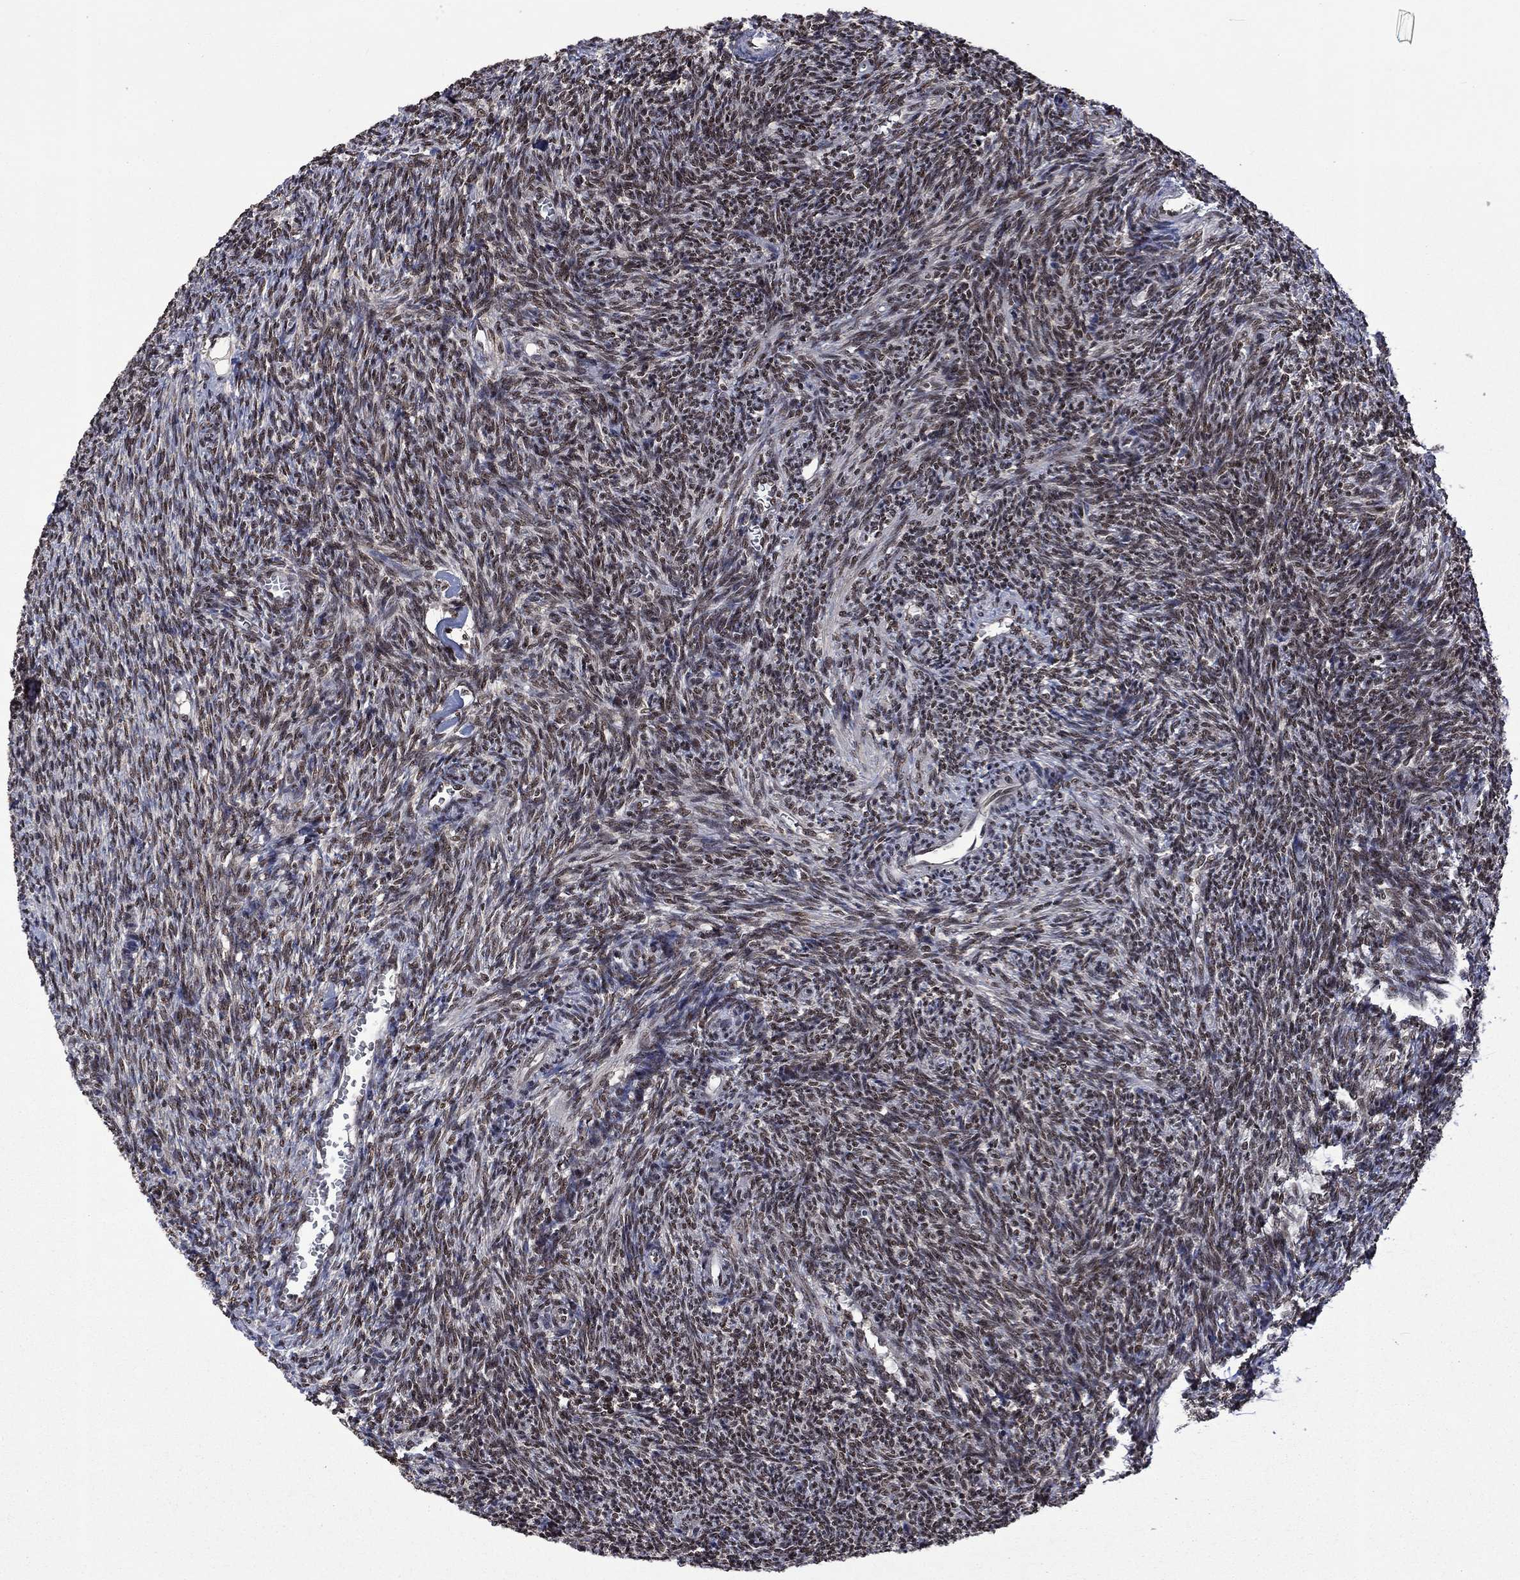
{"staining": {"intensity": "negative", "quantity": "none", "location": "none"}, "tissue": "ovary", "cell_type": "Follicle cells", "image_type": "normal", "snomed": [{"axis": "morphology", "description": "Normal tissue, NOS"}, {"axis": "topography", "description": "Ovary"}], "caption": "Follicle cells show no significant protein staining in benign ovary.", "gene": "FBLL1", "patient": {"sex": "female", "age": 27}}